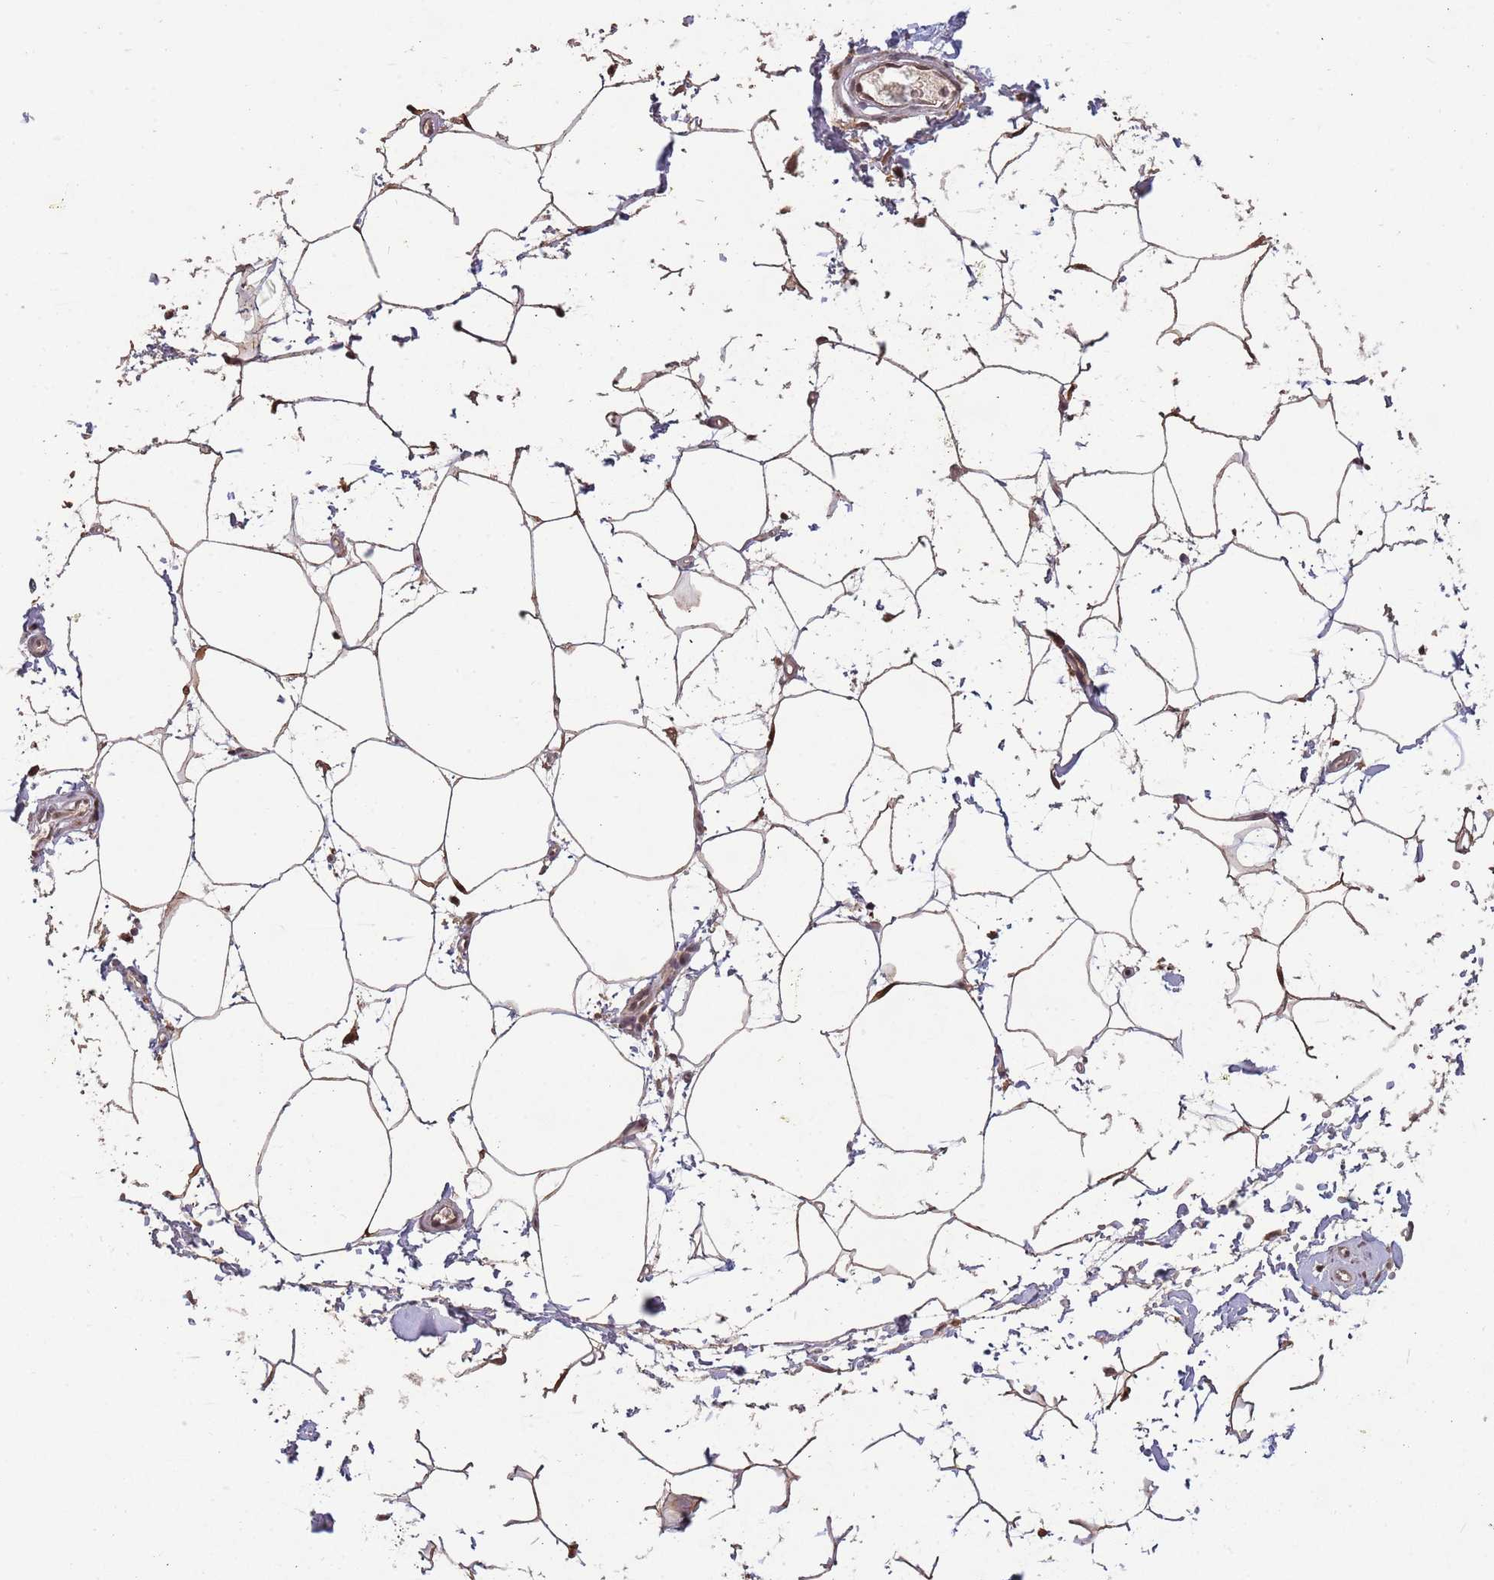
{"staining": {"intensity": "moderate", "quantity": "<25%", "location": "cytoplasmic/membranous,nuclear"}, "tissue": "adipose tissue", "cell_type": "Adipocytes", "image_type": "normal", "snomed": [{"axis": "morphology", "description": "Normal tissue, NOS"}, {"axis": "topography", "description": "Soft tissue"}, {"axis": "topography", "description": "Adipose tissue"}, {"axis": "topography", "description": "Vascular tissue"}, {"axis": "topography", "description": "Peripheral nerve tissue"}], "caption": "Adipose tissue stained with a protein marker shows moderate staining in adipocytes.", "gene": "ZNF639", "patient": {"sex": "male", "age": 74}}